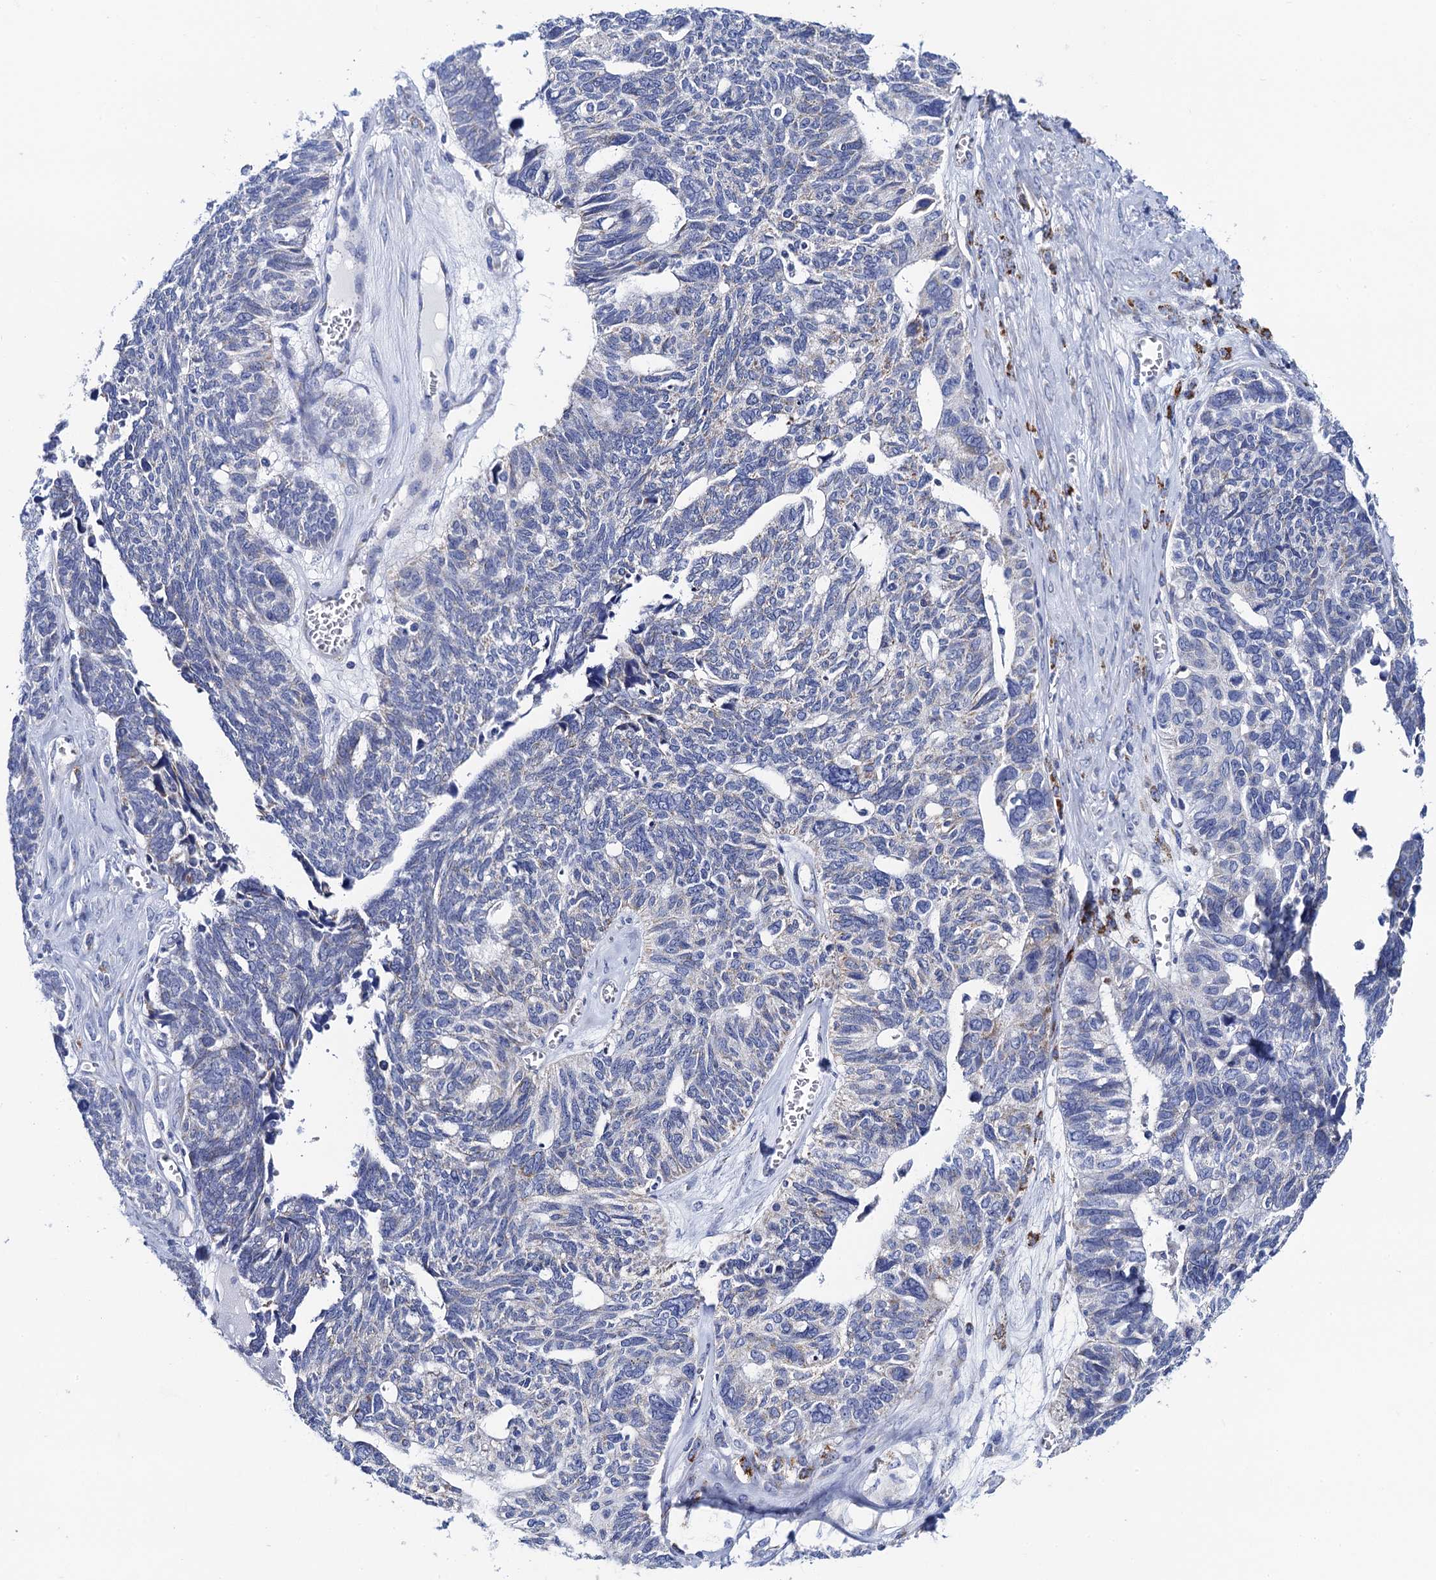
{"staining": {"intensity": "negative", "quantity": "none", "location": "none"}, "tissue": "ovarian cancer", "cell_type": "Tumor cells", "image_type": "cancer", "snomed": [{"axis": "morphology", "description": "Cystadenocarcinoma, serous, NOS"}, {"axis": "topography", "description": "Ovary"}], "caption": "This is an immunohistochemistry (IHC) micrograph of human ovarian serous cystadenocarcinoma. There is no staining in tumor cells.", "gene": "ACADSB", "patient": {"sex": "female", "age": 79}}